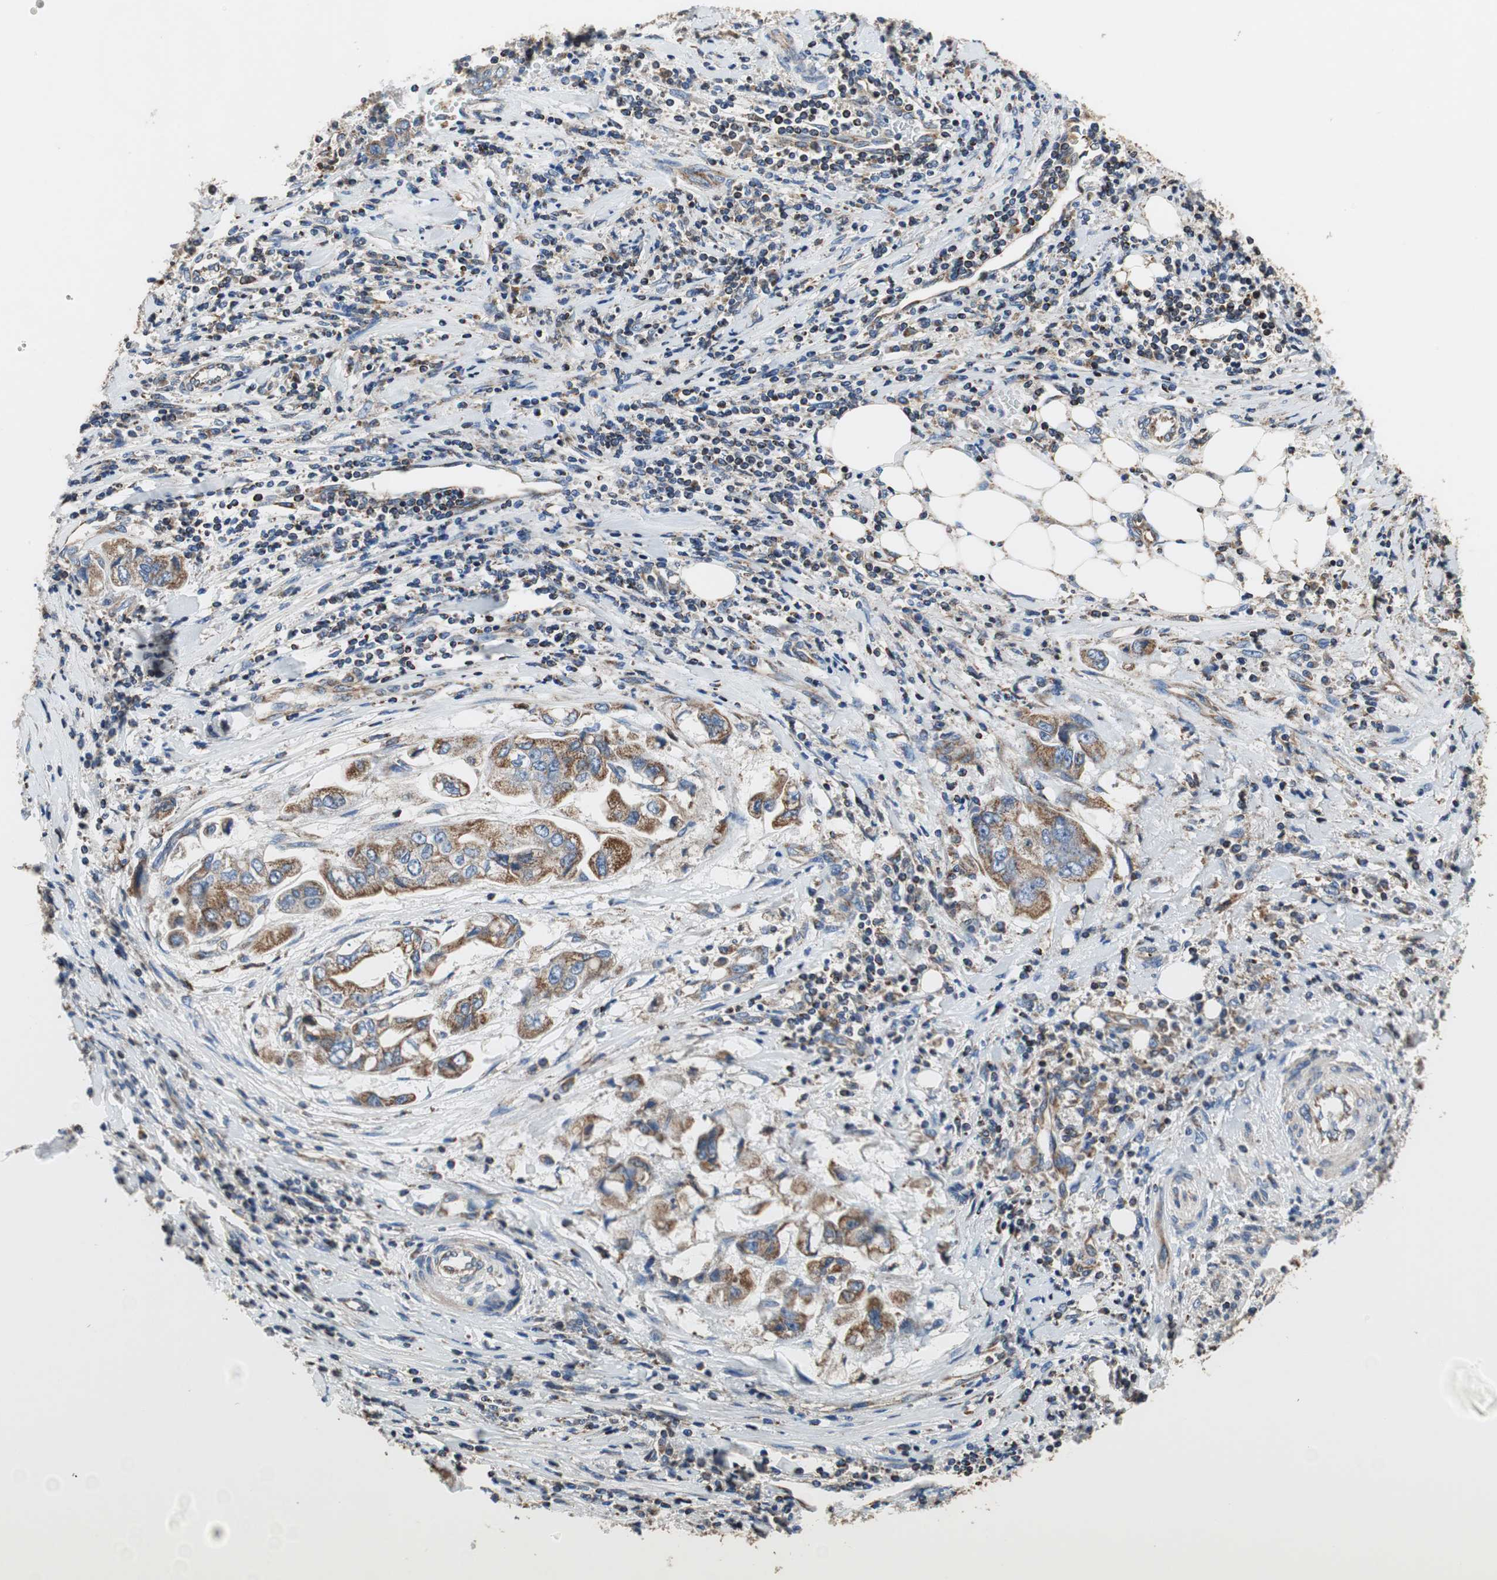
{"staining": {"intensity": "strong", "quantity": ">75%", "location": "cytoplasmic/membranous"}, "tissue": "stomach cancer", "cell_type": "Tumor cells", "image_type": "cancer", "snomed": [{"axis": "morphology", "description": "Adenocarcinoma, NOS"}, {"axis": "topography", "description": "Stomach"}], "caption": "High-power microscopy captured an immunohistochemistry (IHC) image of stomach cancer, revealing strong cytoplasmic/membranous positivity in about >75% of tumor cells.", "gene": "GSTK1", "patient": {"sex": "male", "age": 62}}